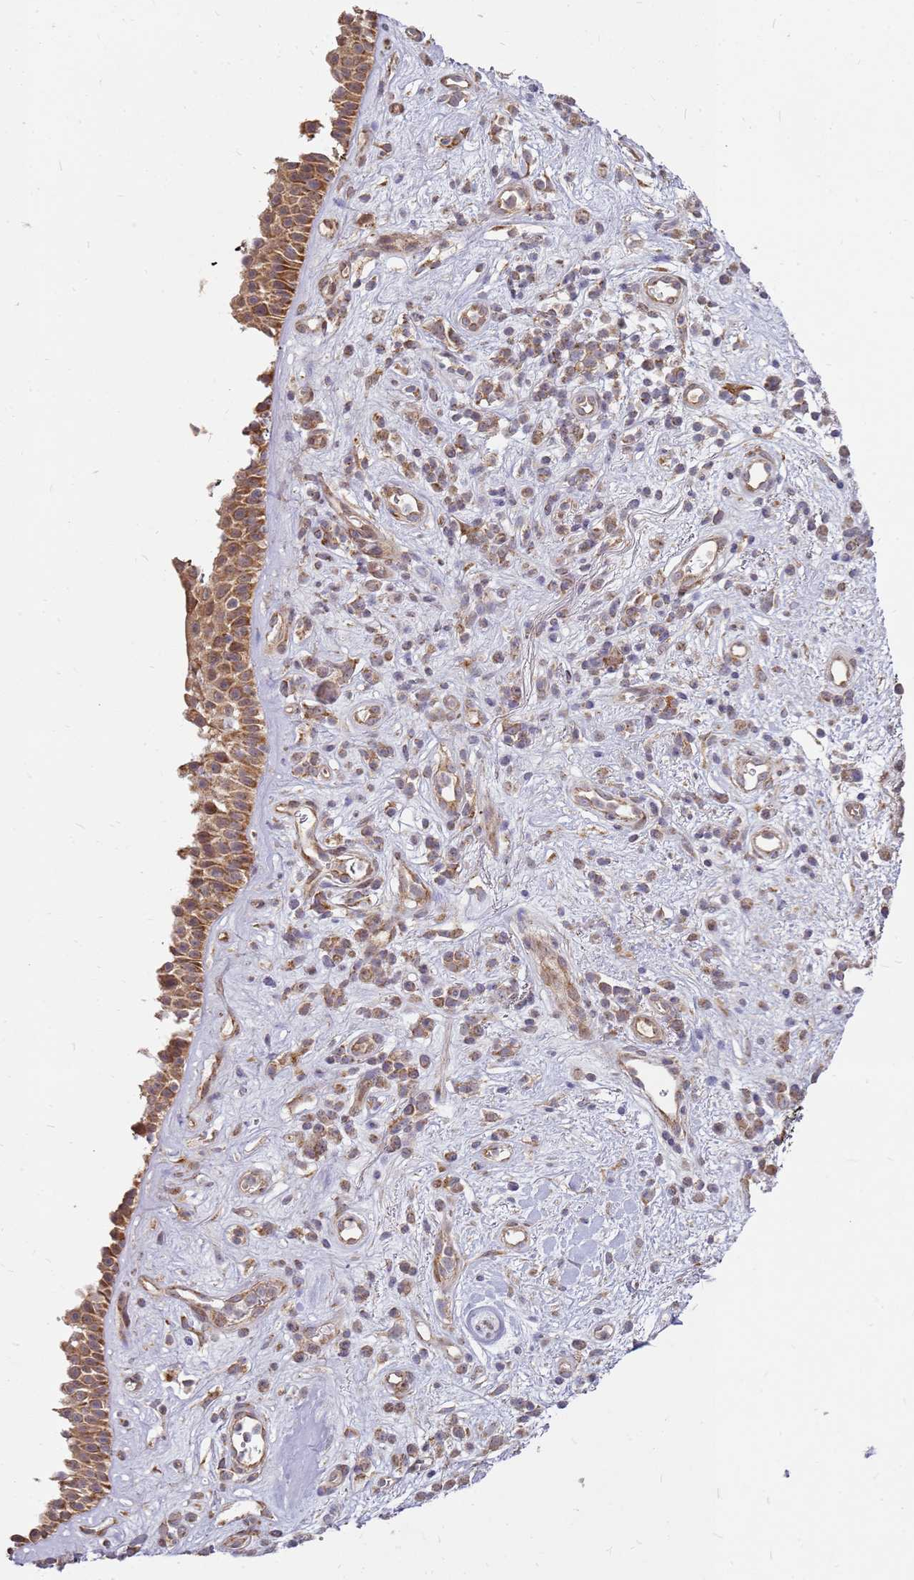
{"staining": {"intensity": "moderate", "quantity": ">75%", "location": "cytoplasmic/membranous"}, "tissue": "nasopharynx", "cell_type": "Respiratory epithelial cells", "image_type": "normal", "snomed": [{"axis": "morphology", "description": "Normal tissue, NOS"}, {"axis": "morphology", "description": "Squamous cell carcinoma, NOS"}, {"axis": "topography", "description": "Nasopharynx"}, {"axis": "topography", "description": "Head-Neck"}], "caption": "Protein staining displays moderate cytoplasmic/membranous staining in approximately >75% of respiratory epithelial cells in benign nasopharynx. (DAB IHC with brightfield microscopy, high magnification).", "gene": "CCDC159", "patient": {"sex": "male", "age": 85}}